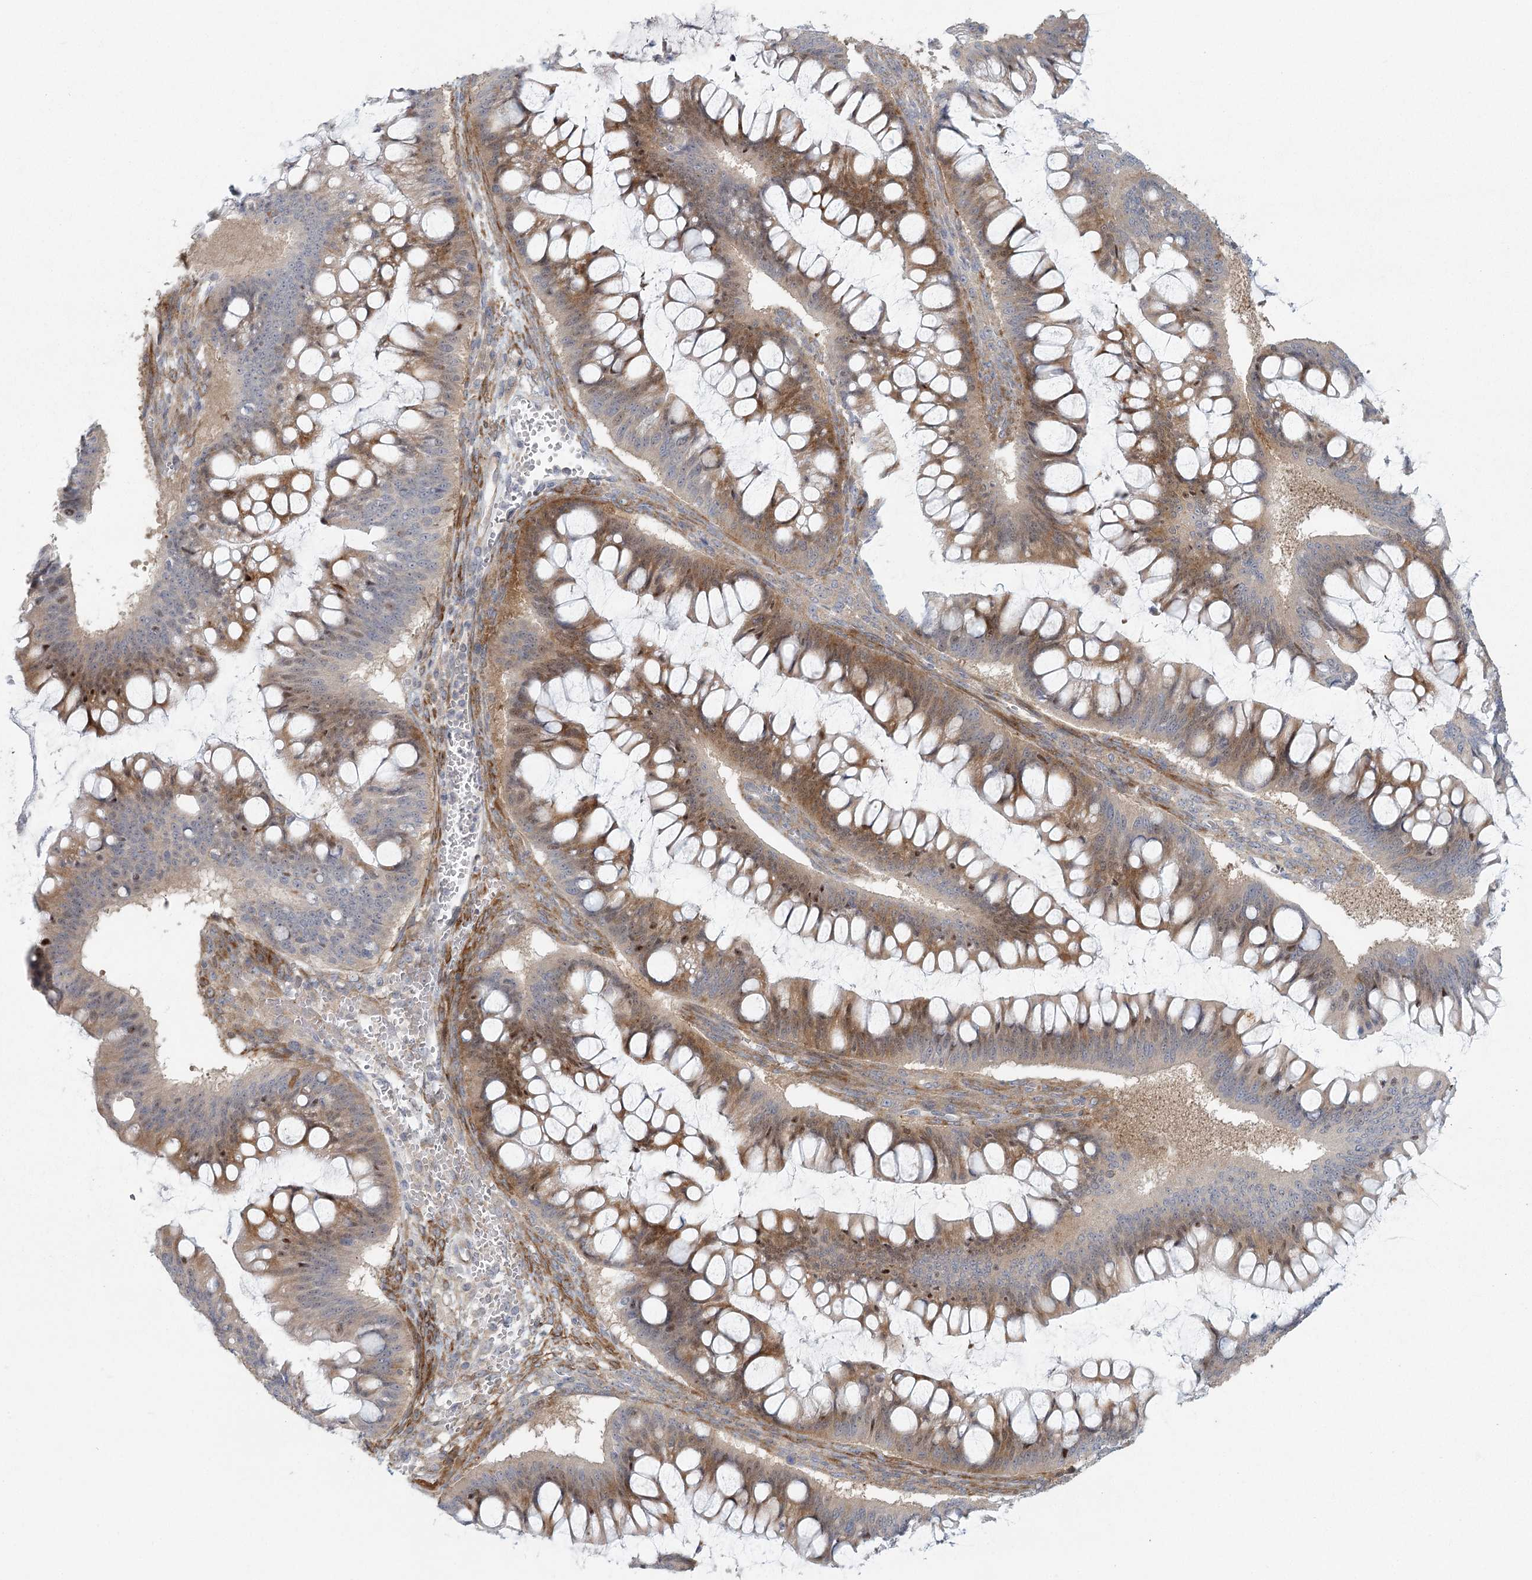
{"staining": {"intensity": "moderate", "quantity": "25%-75%", "location": "cytoplasmic/membranous,nuclear"}, "tissue": "ovarian cancer", "cell_type": "Tumor cells", "image_type": "cancer", "snomed": [{"axis": "morphology", "description": "Cystadenocarcinoma, mucinous, NOS"}, {"axis": "topography", "description": "Ovary"}], "caption": "DAB (3,3'-diaminobenzidine) immunohistochemical staining of ovarian cancer exhibits moderate cytoplasmic/membranous and nuclear protein staining in about 25%-75% of tumor cells.", "gene": "FAM110C", "patient": {"sex": "female", "age": 73}}